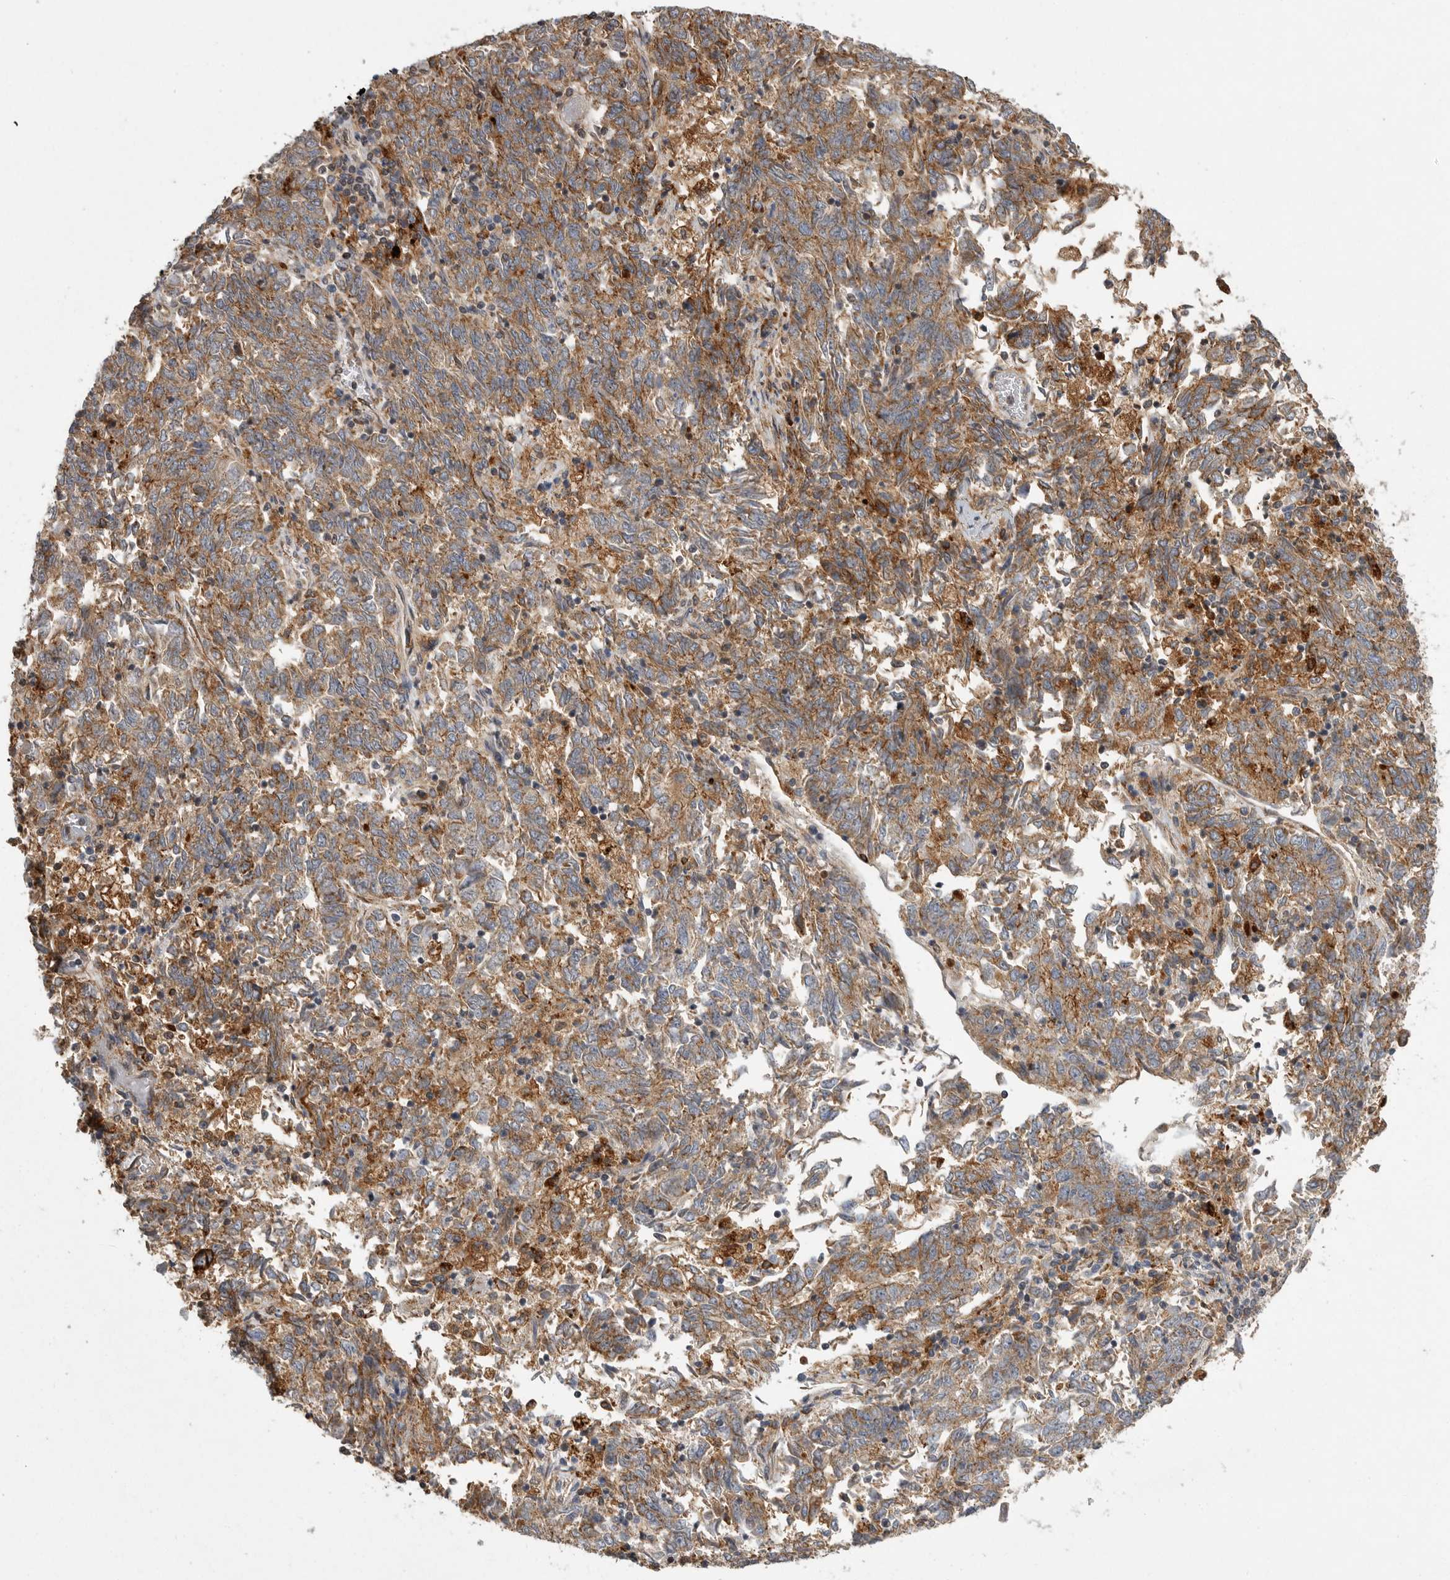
{"staining": {"intensity": "moderate", "quantity": ">75%", "location": "cytoplasmic/membranous"}, "tissue": "endometrial cancer", "cell_type": "Tumor cells", "image_type": "cancer", "snomed": [{"axis": "morphology", "description": "Adenocarcinoma, NOS"}, {"axis": "topography", "description": "Endometrium"}], "caption": "Immunohistochemistry (IHC) (DAB (3,3'-diaminobenzidine)) staining of adenocarcinoma (endometrial) demonstrates moderate cytoplasmic/membranous protein staining in about >75% of tumor cells.", "gene": "NECTIN1", "patient": {"sex": "female", "age": 80}}